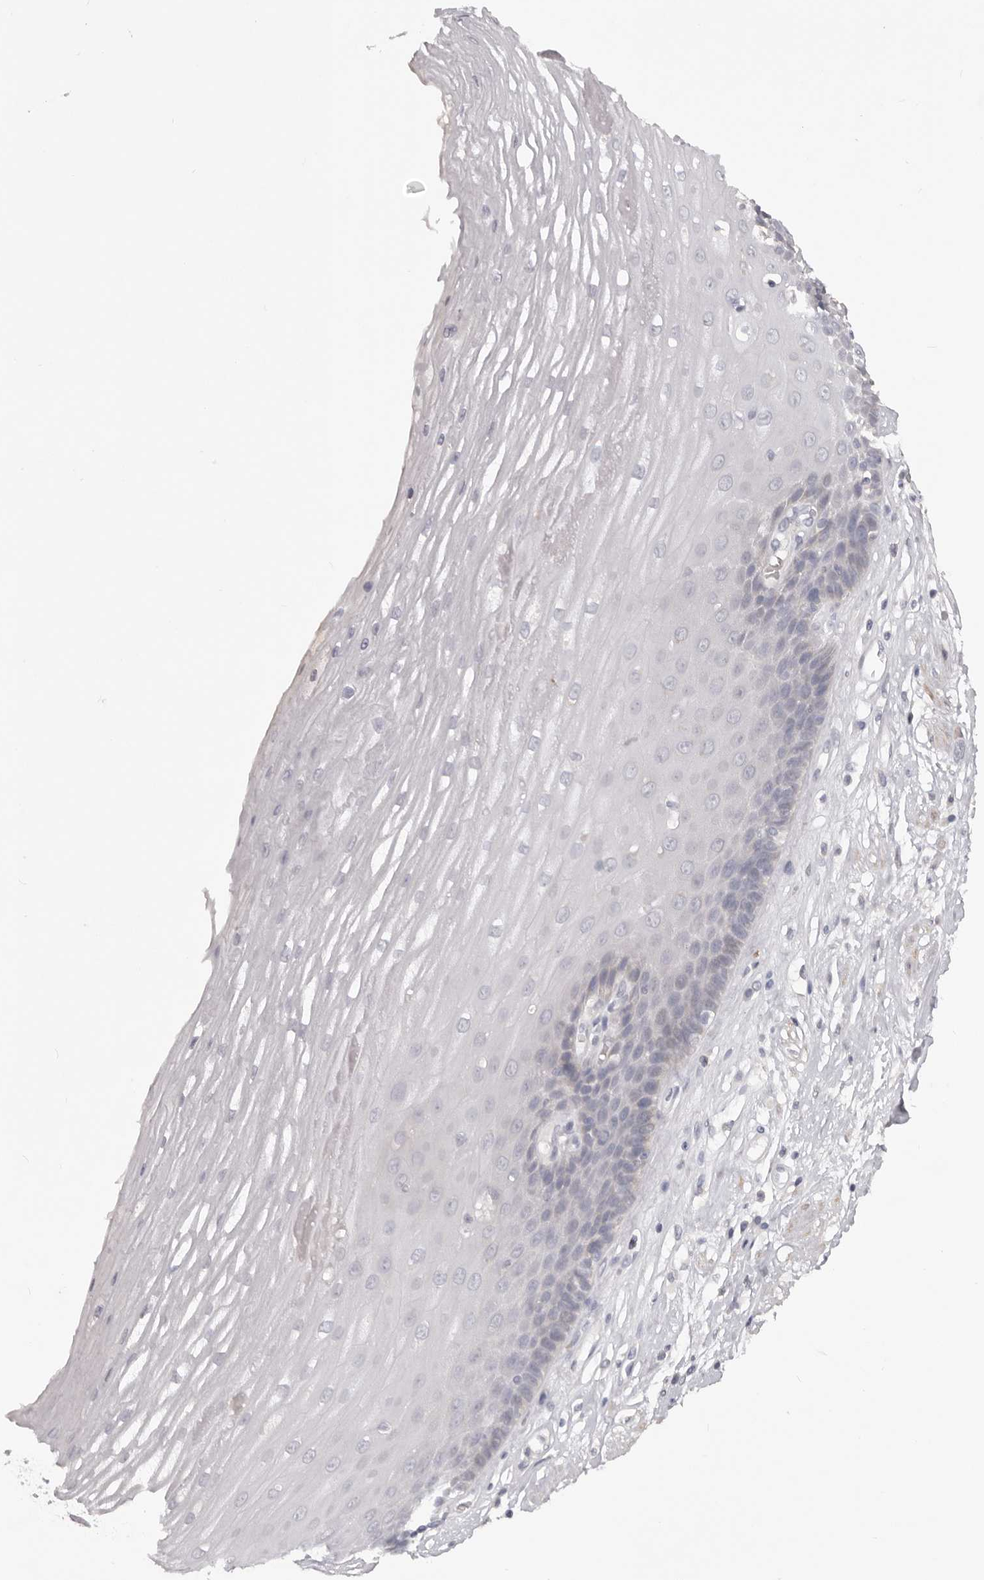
{"staining": {"intensity": "negative", "quantity": "none", "location": "none"}, "tissue": "esophagus", "cell_type": "Squamous epithelial cells", "image_type": "normal", "snomed": [{"axis": "morphology", "description": "Normal tissue, NOS"}, {"axis": "topography", "description": "Esophagus"}], "caption": "A high-resolution photomicrograph shows immunohistochemistry (IHC) staining of normal esophagus, which exhibits no significant staining in squamous epithelial cells. Nuclei are stained in blue.", "gene": "TNR", "patient": {"sex": "male", "age": 62}}